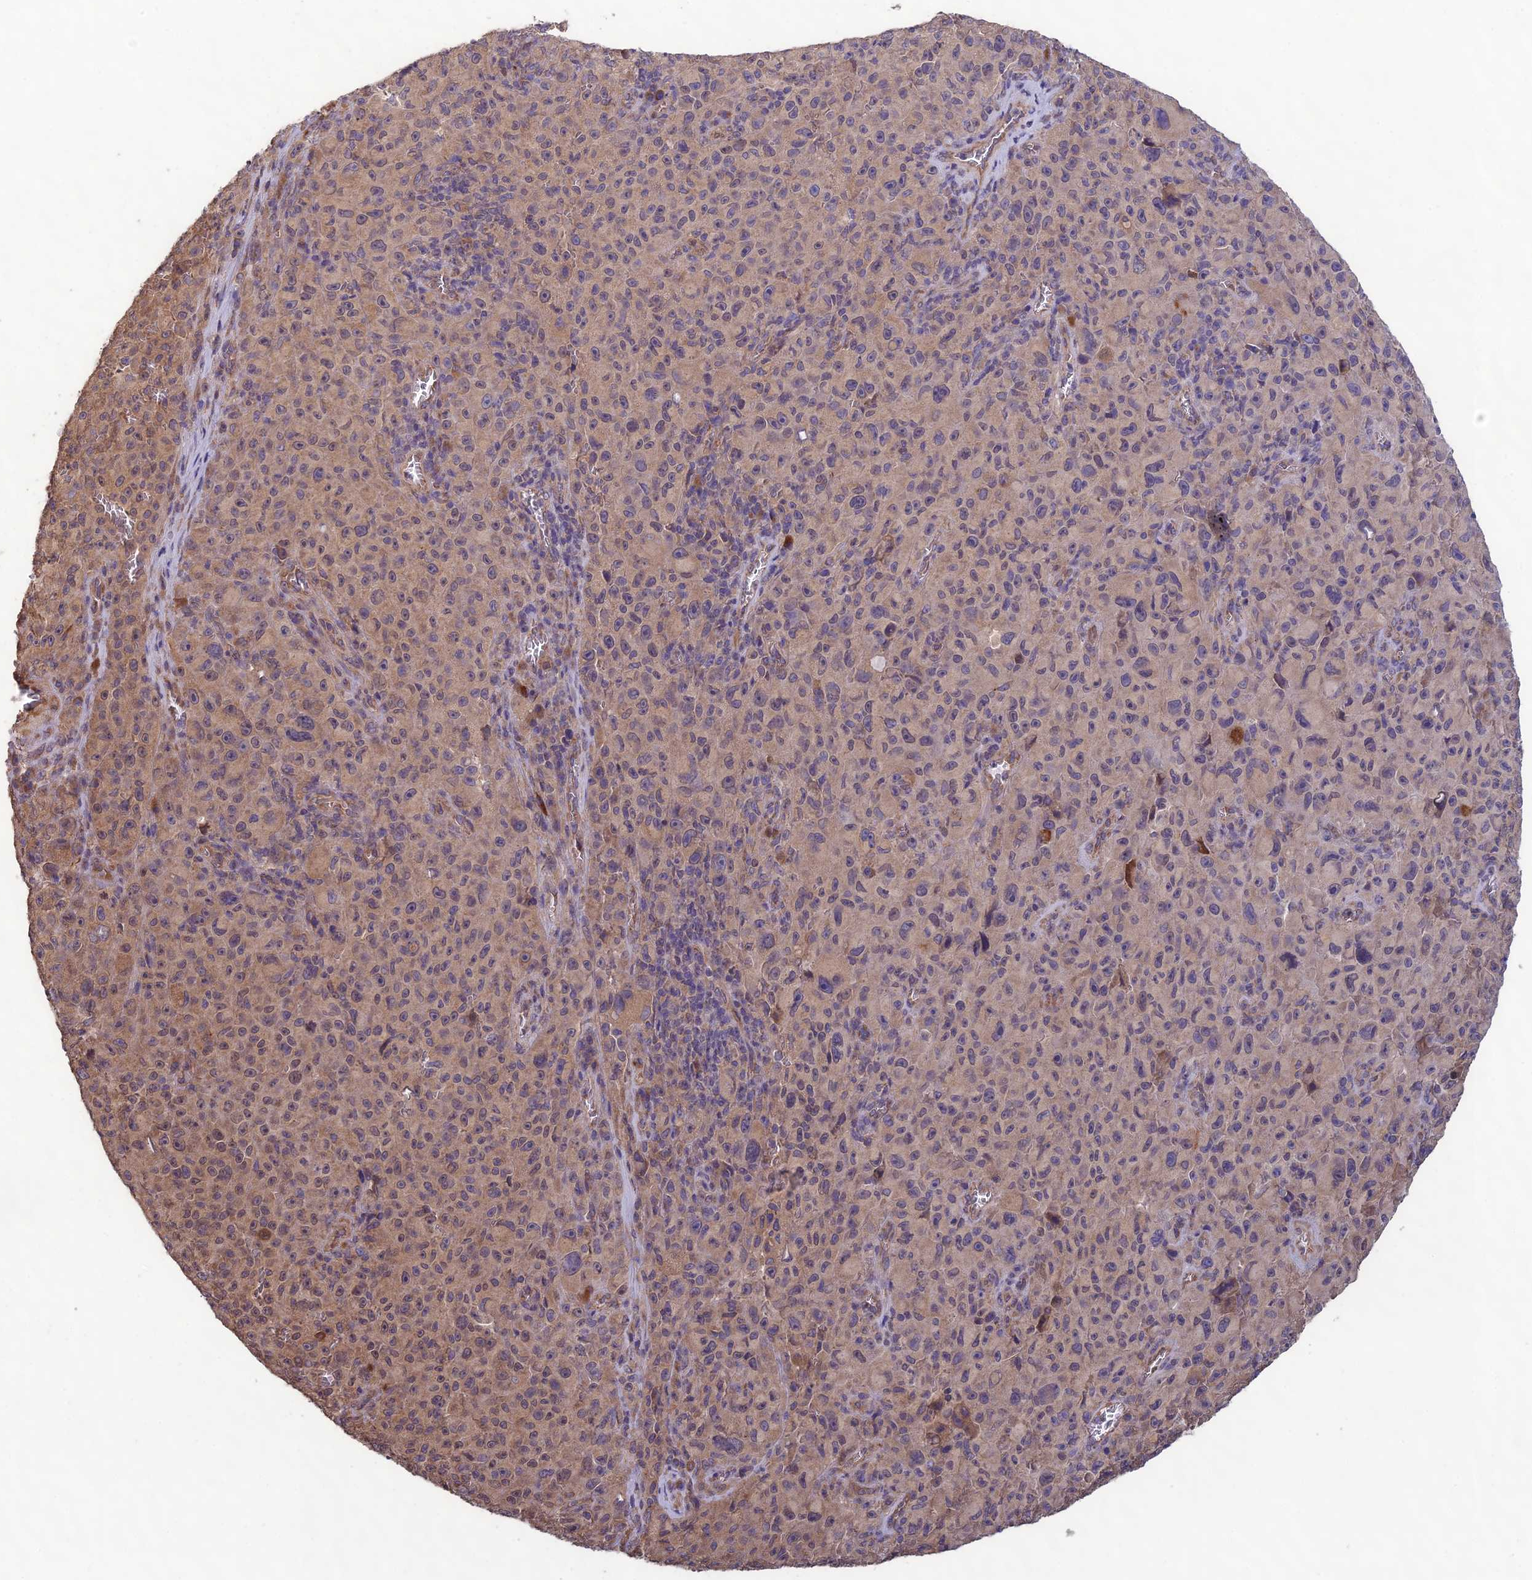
{"staining": {"intensity": "moderate", "quantity": ">75%", "location": "cytoplasmic/membranous"}, "tissue": "melanoma", "cell_type": "Tumor cells", "image_type": "cancer", "snomed": [{"axis": "morphology", "description": "Malignant melanoma, NOS"}, {"axis": "topography", "description": "Skin"}], "caption": "Moderate cytoplasmic/membranous expression is appreciated in about >75% of tumor cells in malignant melanoma.", "gene": "MRNIP", "patient": {"sex": "female", "age": 82}}